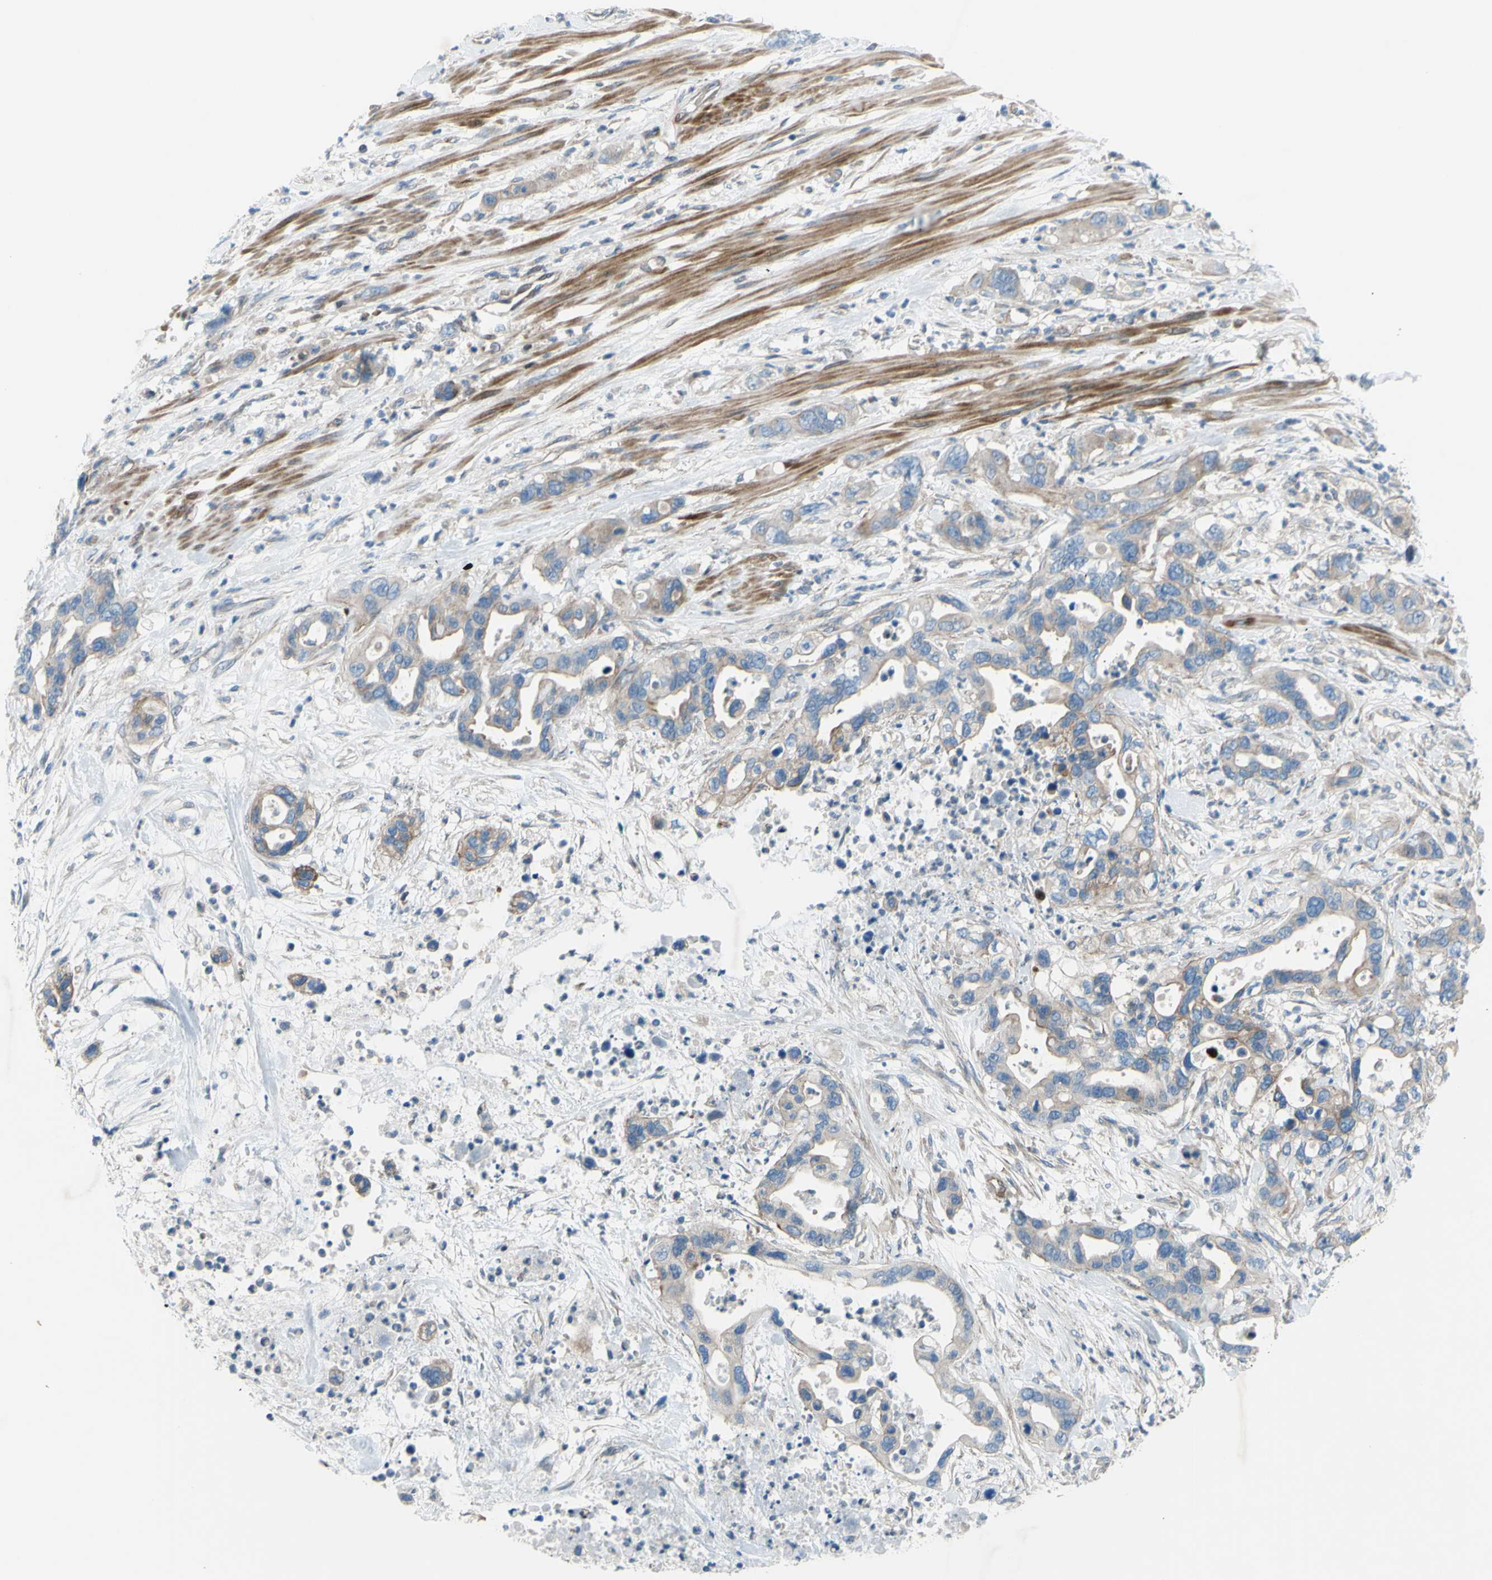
{"staining": {"intensity": "weak", "quantity": "25%-75%", "location": "cytoplasmic/membranous"}, "tissue": "pancreatic cancer", "cell_type": "Tumor cells", "image_type": "cancer", "snomed": [{"axis": "morphology", "description": "Adenocarcinoma, NOS"}, {"axis": "topography", "description": "Pancreas"}], "caption": "Weak cytoplasmic/membranous protein expression is seen in approximately 25%-75% of tumor cells in pancreatic cancer (adenocarcinoma).", "gene": "PAK2", "patient": {"sex": "female", "age": 71}}